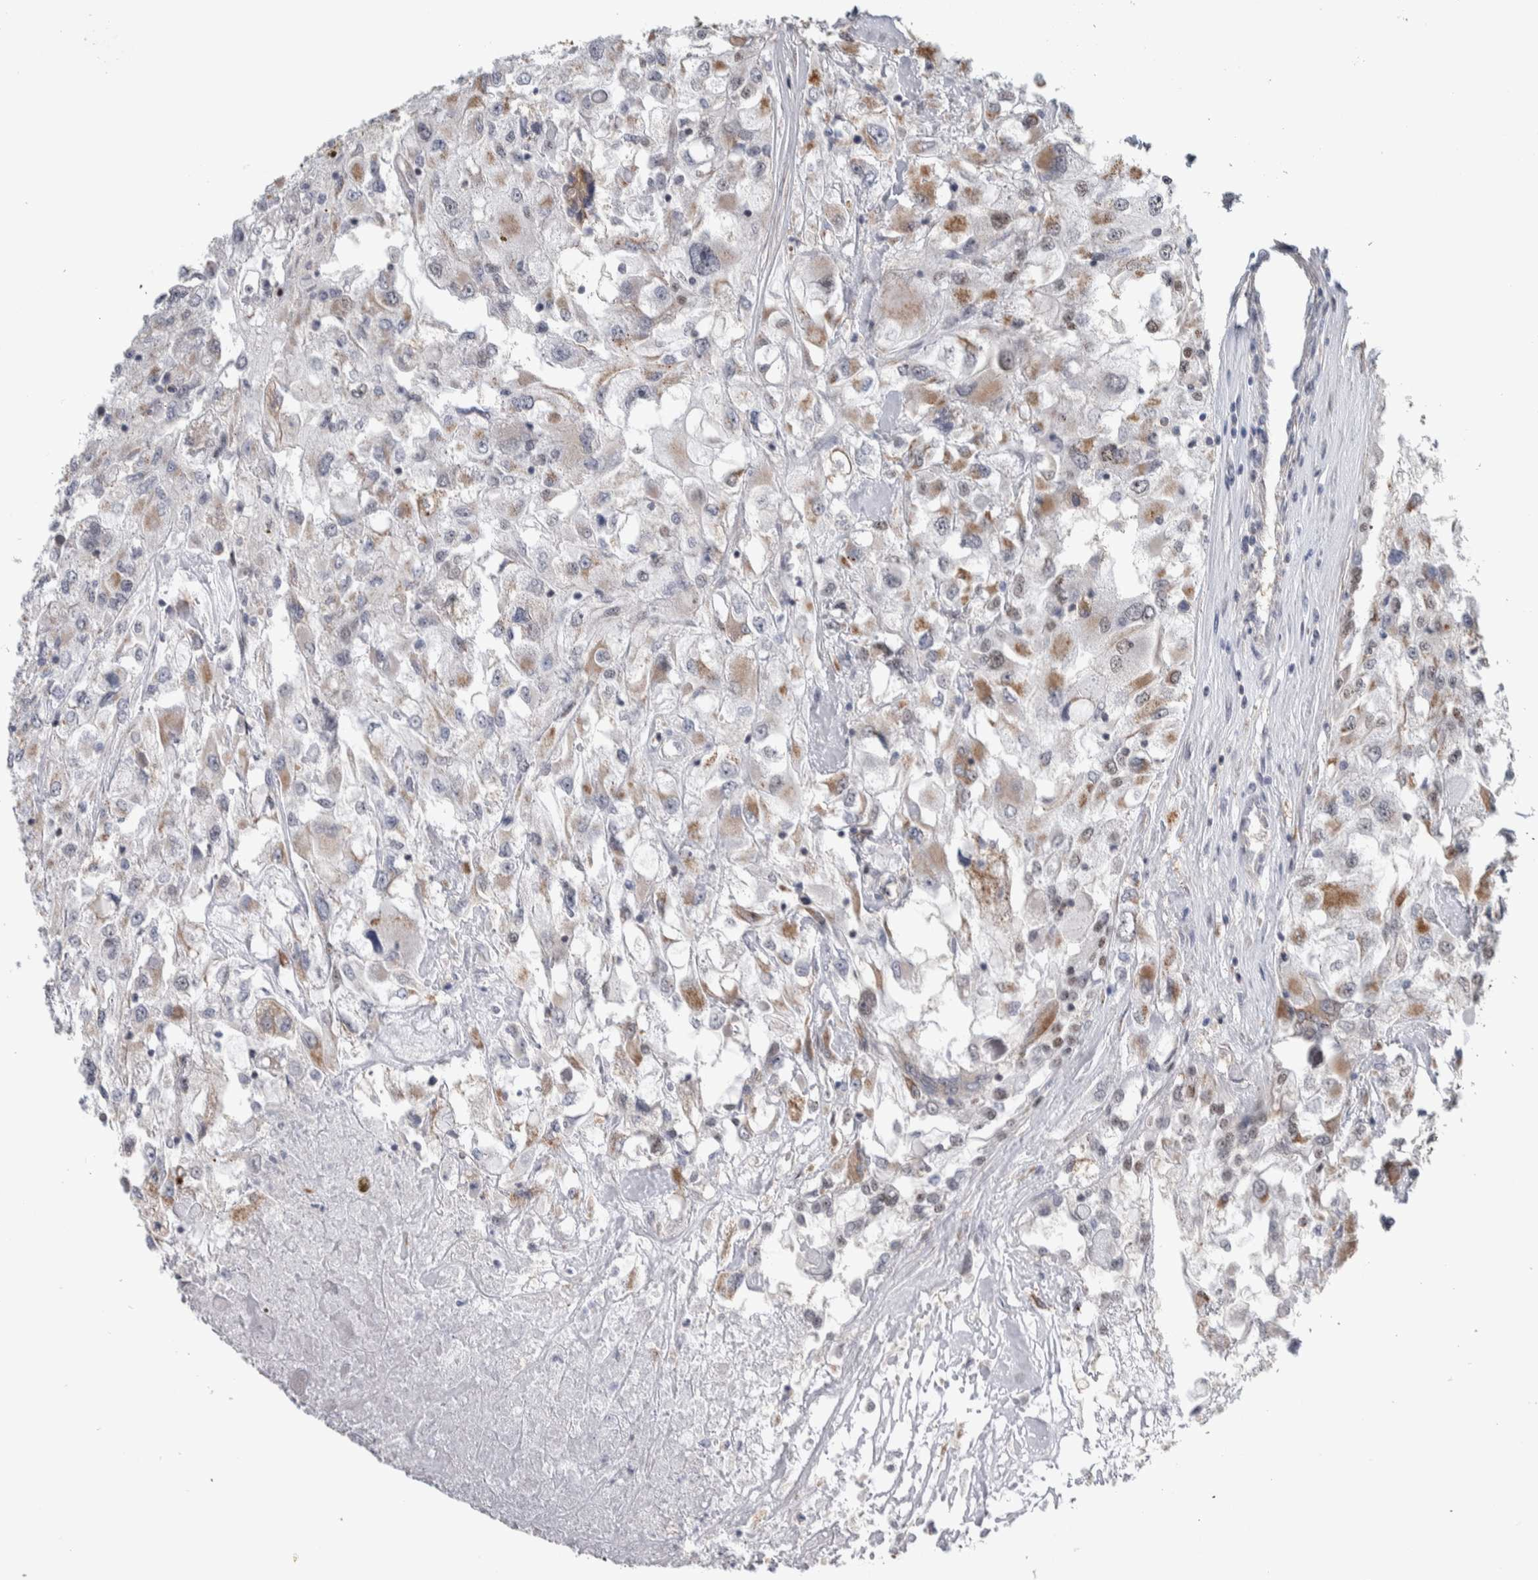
{"staining": {"intensity": "moderate", "quantity": "25%-75%", "location": "cytoplasmic/membranous"}, "tissue": "renal cancer", "cell_type": "Tumor cells", "image_type": "cancer", "snomed": [{"axis": "morphology", "description": "Adenocarcinoma, NOS"}, {"axis": "topography", "description": "Kidney"}], "caption": "The photomicrograph shows immunohistochemical staining of renal cancer (adenocarcinoma). There is moderate cytoplasmic/membranous staining is identified in approximately 25%-75% of tumor cells. (brown staining indicates protein expression, while blue staining denotes nuclei).", "gene": "TAX1BP1", "patient": {"sex": "female", "age": 52}}